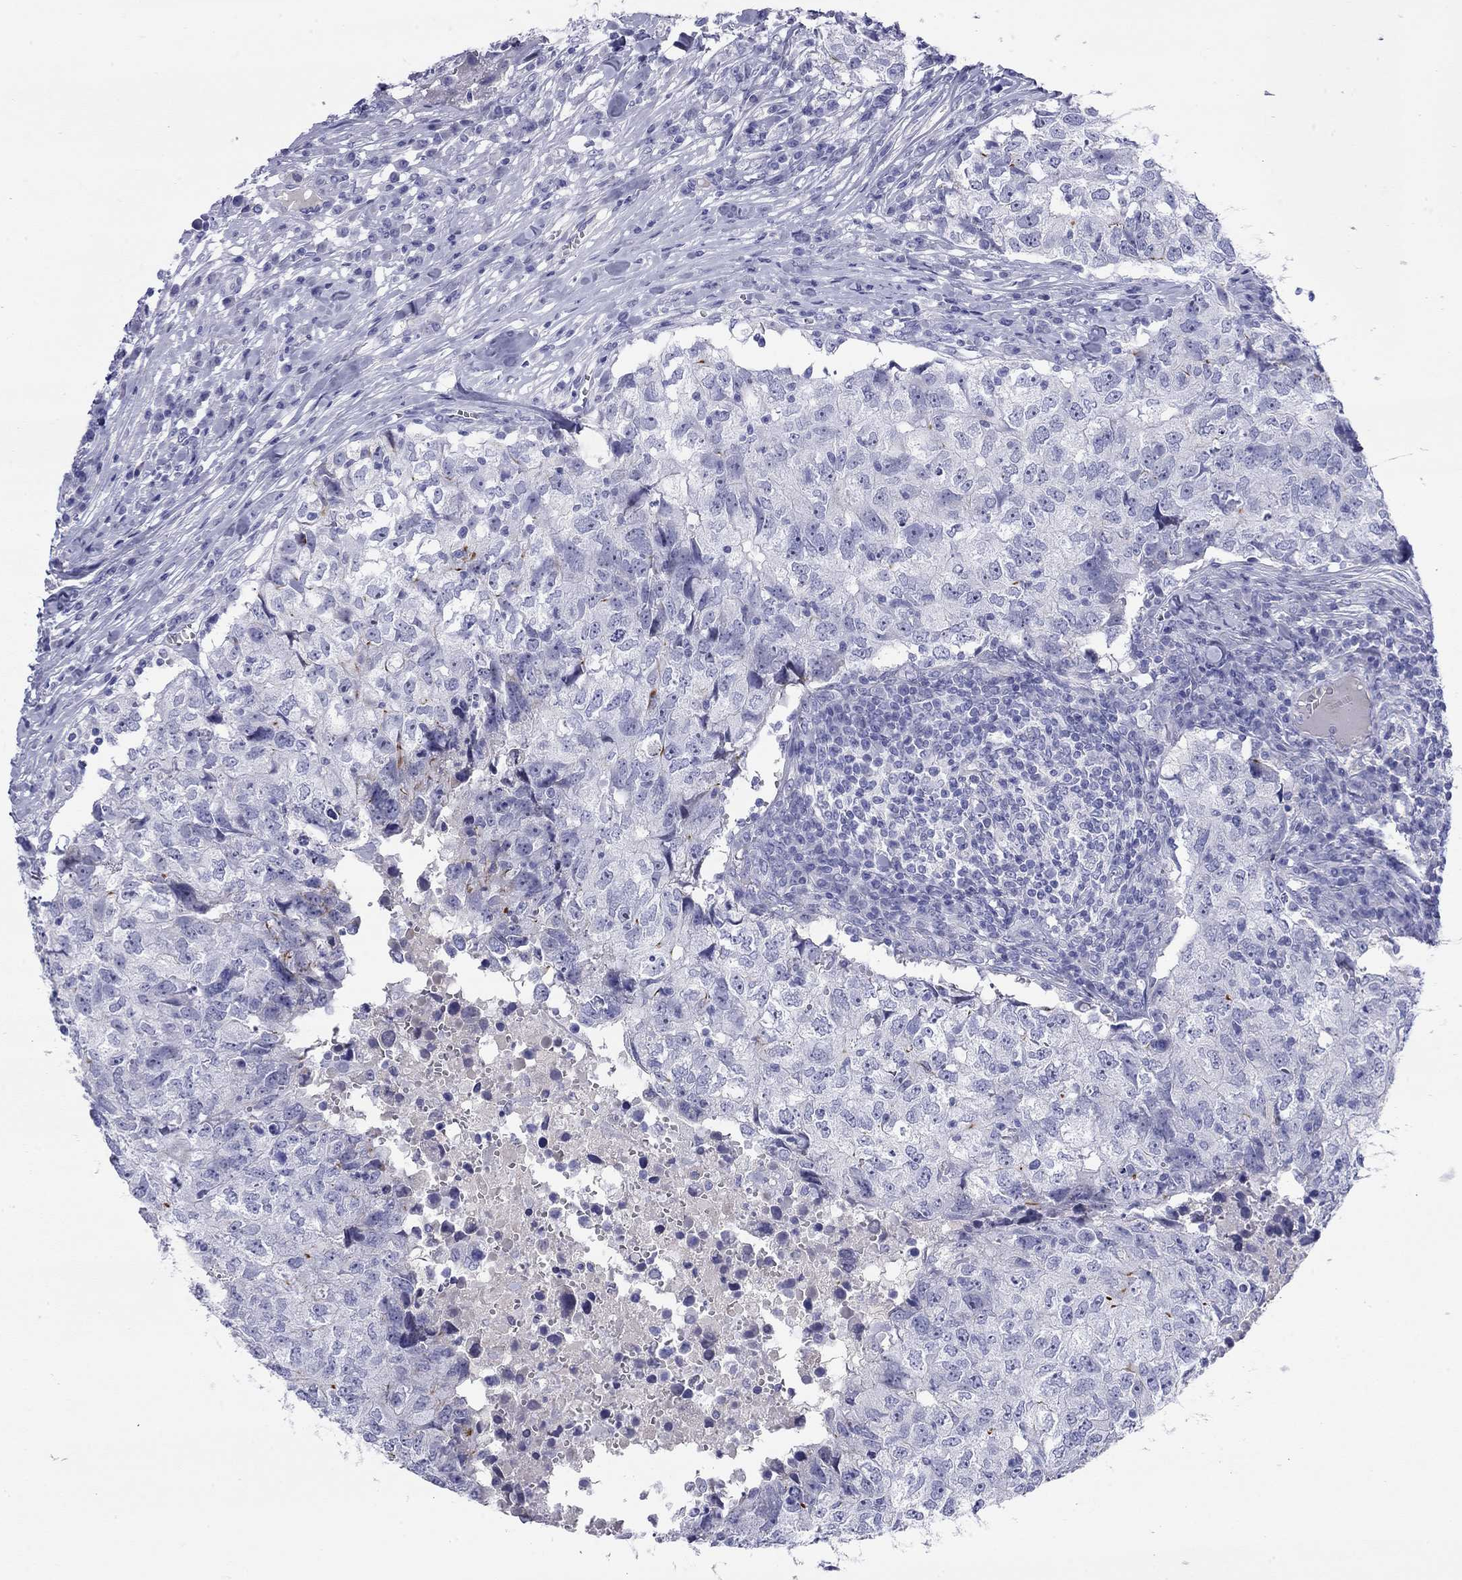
{"staining": {"intensity": "negative", "quantity": "none", "location": "none"}, "tissue": "breast cancer", "cell_type": "Tumor cells", "image_type": "cancer", "snomed": [{"axis": "morphology", "description": "Duct carcinoma"}, {"axis": "topography", "description": "Breast"}], "caption": "Breast intraductal carcinoma stained for a protein using IHC exhibits no positivity tumor cells.", "gene": "CMYA5", "patient": {"sex": "female", "age": 30}}